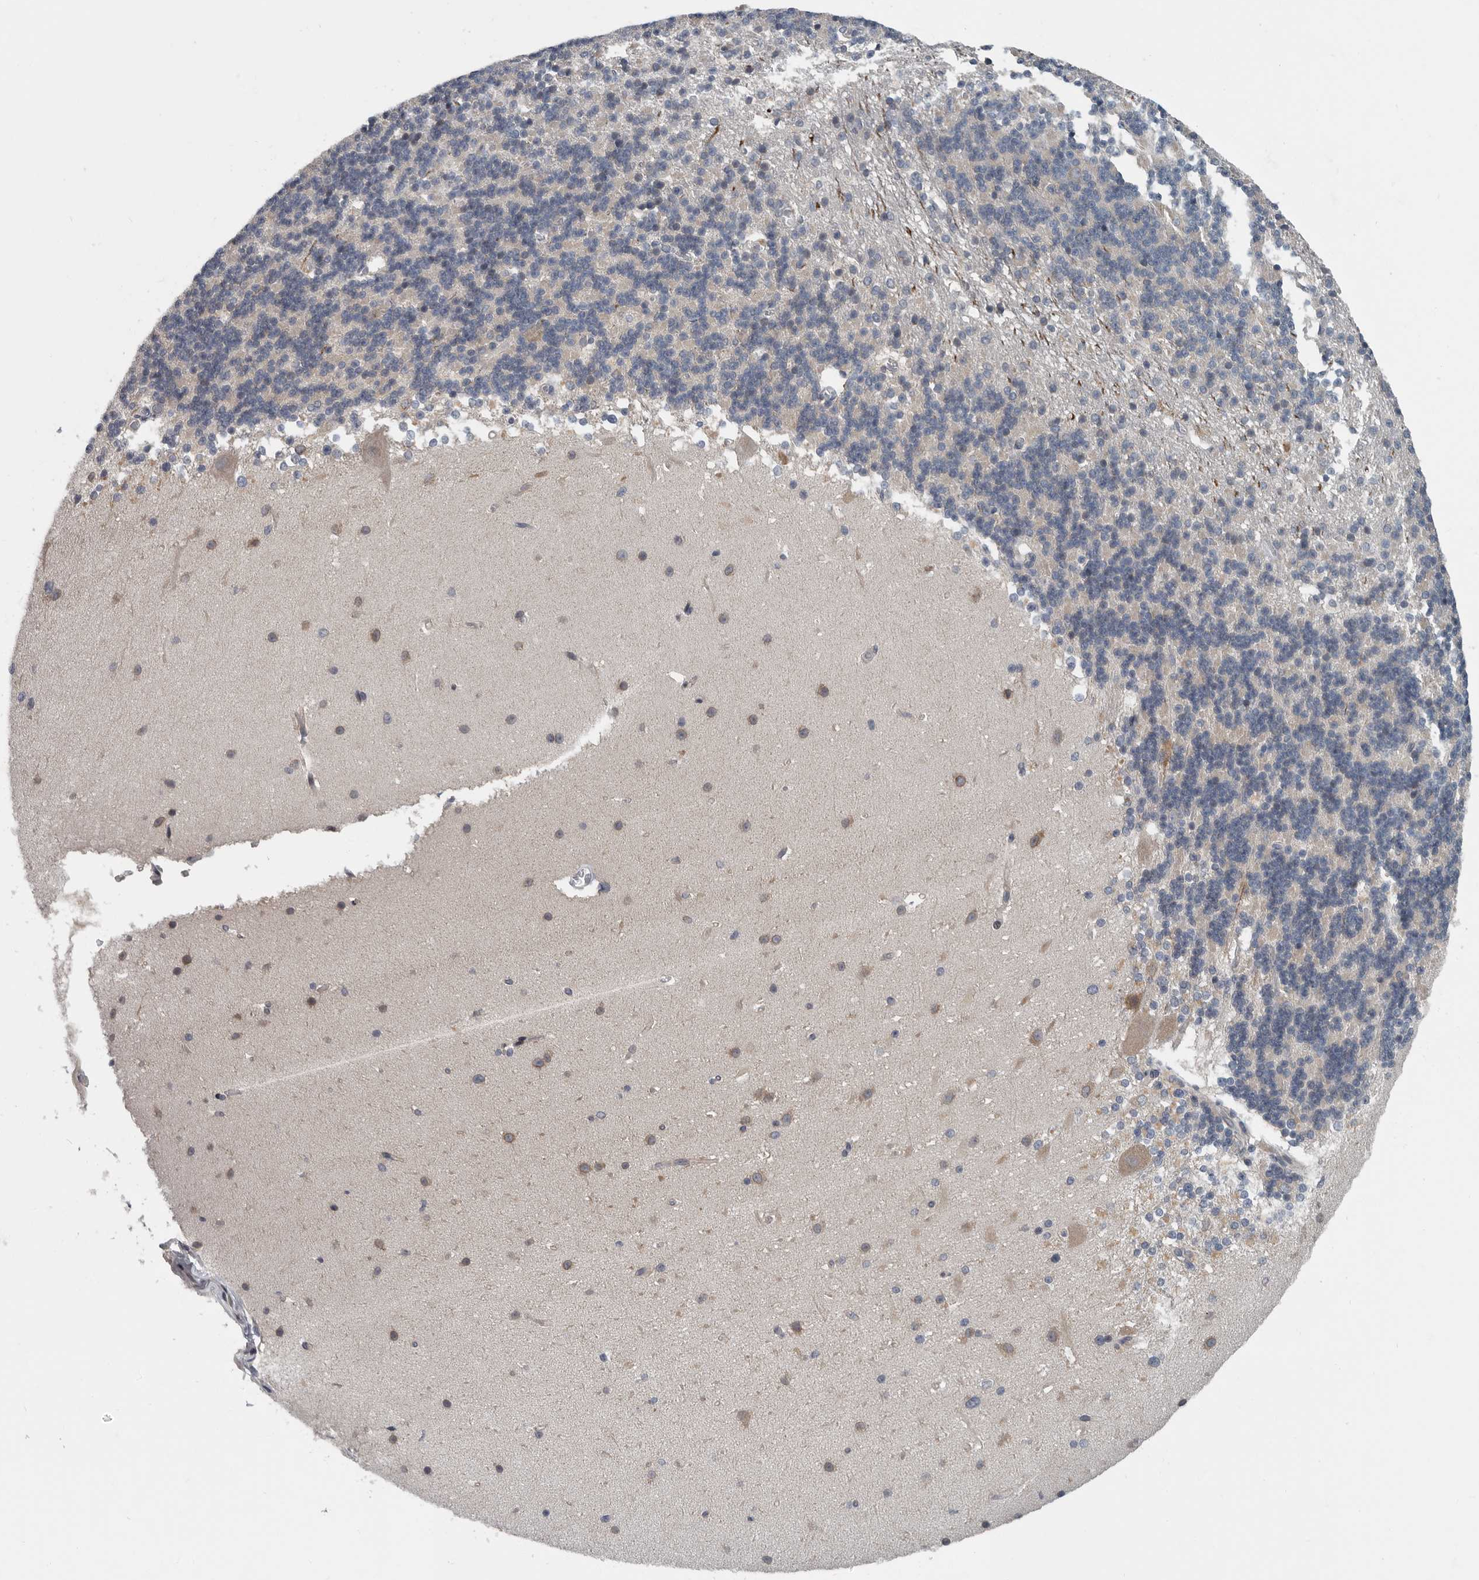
{"staining": {"intensity": "negative", "quantity": "none", "location": "none"}, "tissue": "cerebellum", "cell_type": "Cells in granular layer", "image_type": "normal", "snomed": [{"axis": "morphology", "description": "Normal tissue, NOS"}, {"axis": "topography", "description": "Cerebellum"}], "caption": "Cerebellum was stained to show a protein in brown. There is no significant positivity in cells in granular layer. Brightfield microscopy of IHC stained with DAB (3,3'-diaminobenzidine) (brown) and hematoxylin (blue), captured at high magnification.", "gene": "TMEM199", "patient": {"sex": "female", "age": 19}}